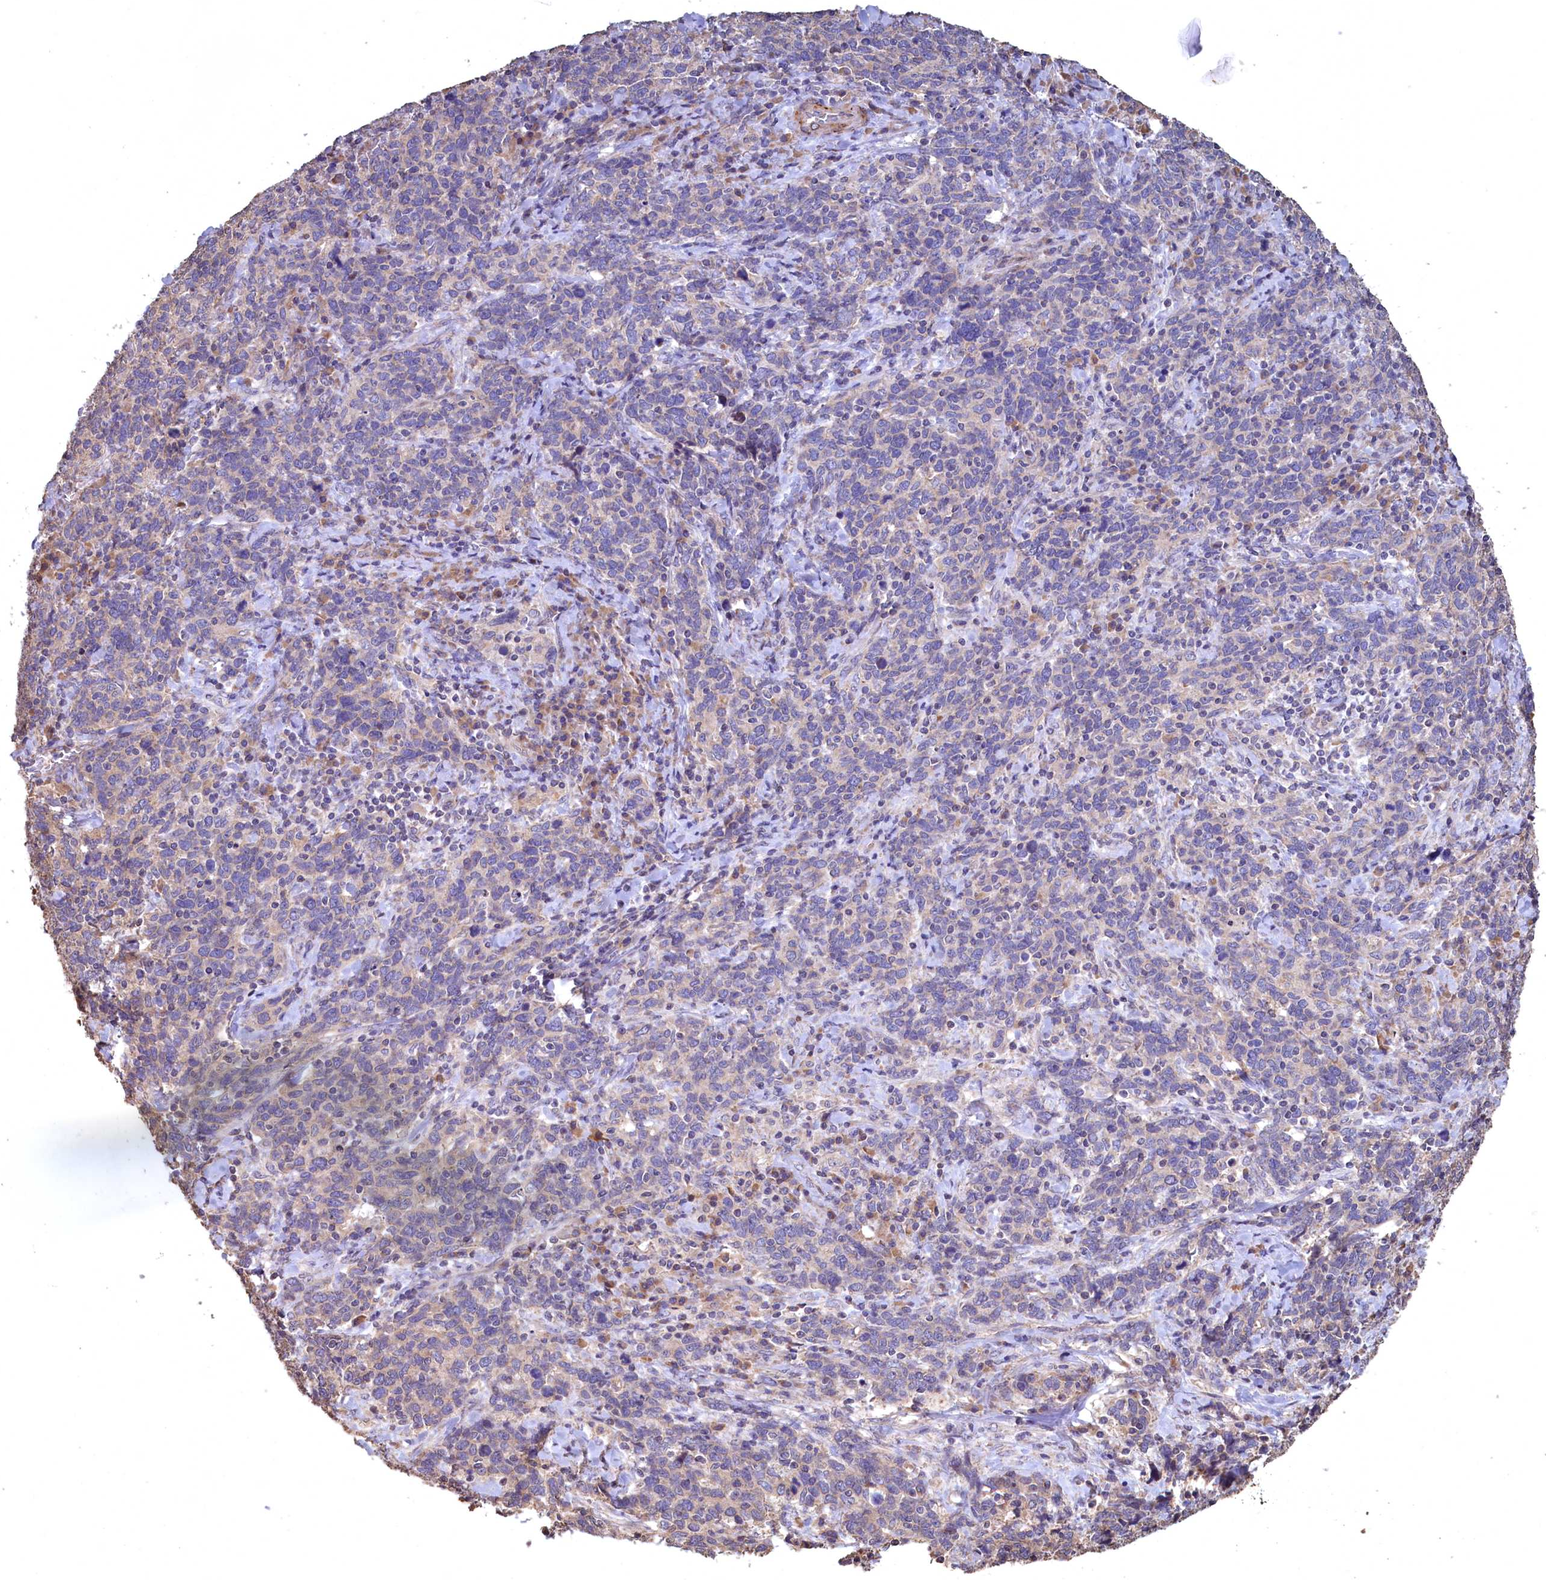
{"staining": {"intensity": "weak", "quantity": "<25%", "location": "cytoplasmic/membranous"}, "tissue": "cervical cancer", "cell_type": "Tumor cells", "image_type": "cancer", "snomed": [{"axis": "morphology", "description": "Squamous cell carcinoma, NOS"}, {"axis": "topography", "description": "Cervix"}], "caption": "This is a image of immunohistochemistry (IHC) staining of squamous cell carcinoma (cervical), which shows no positivity in tumor cells.", "gene": "FUNDC1", "patient": {"sex": "female", "age": 41}}